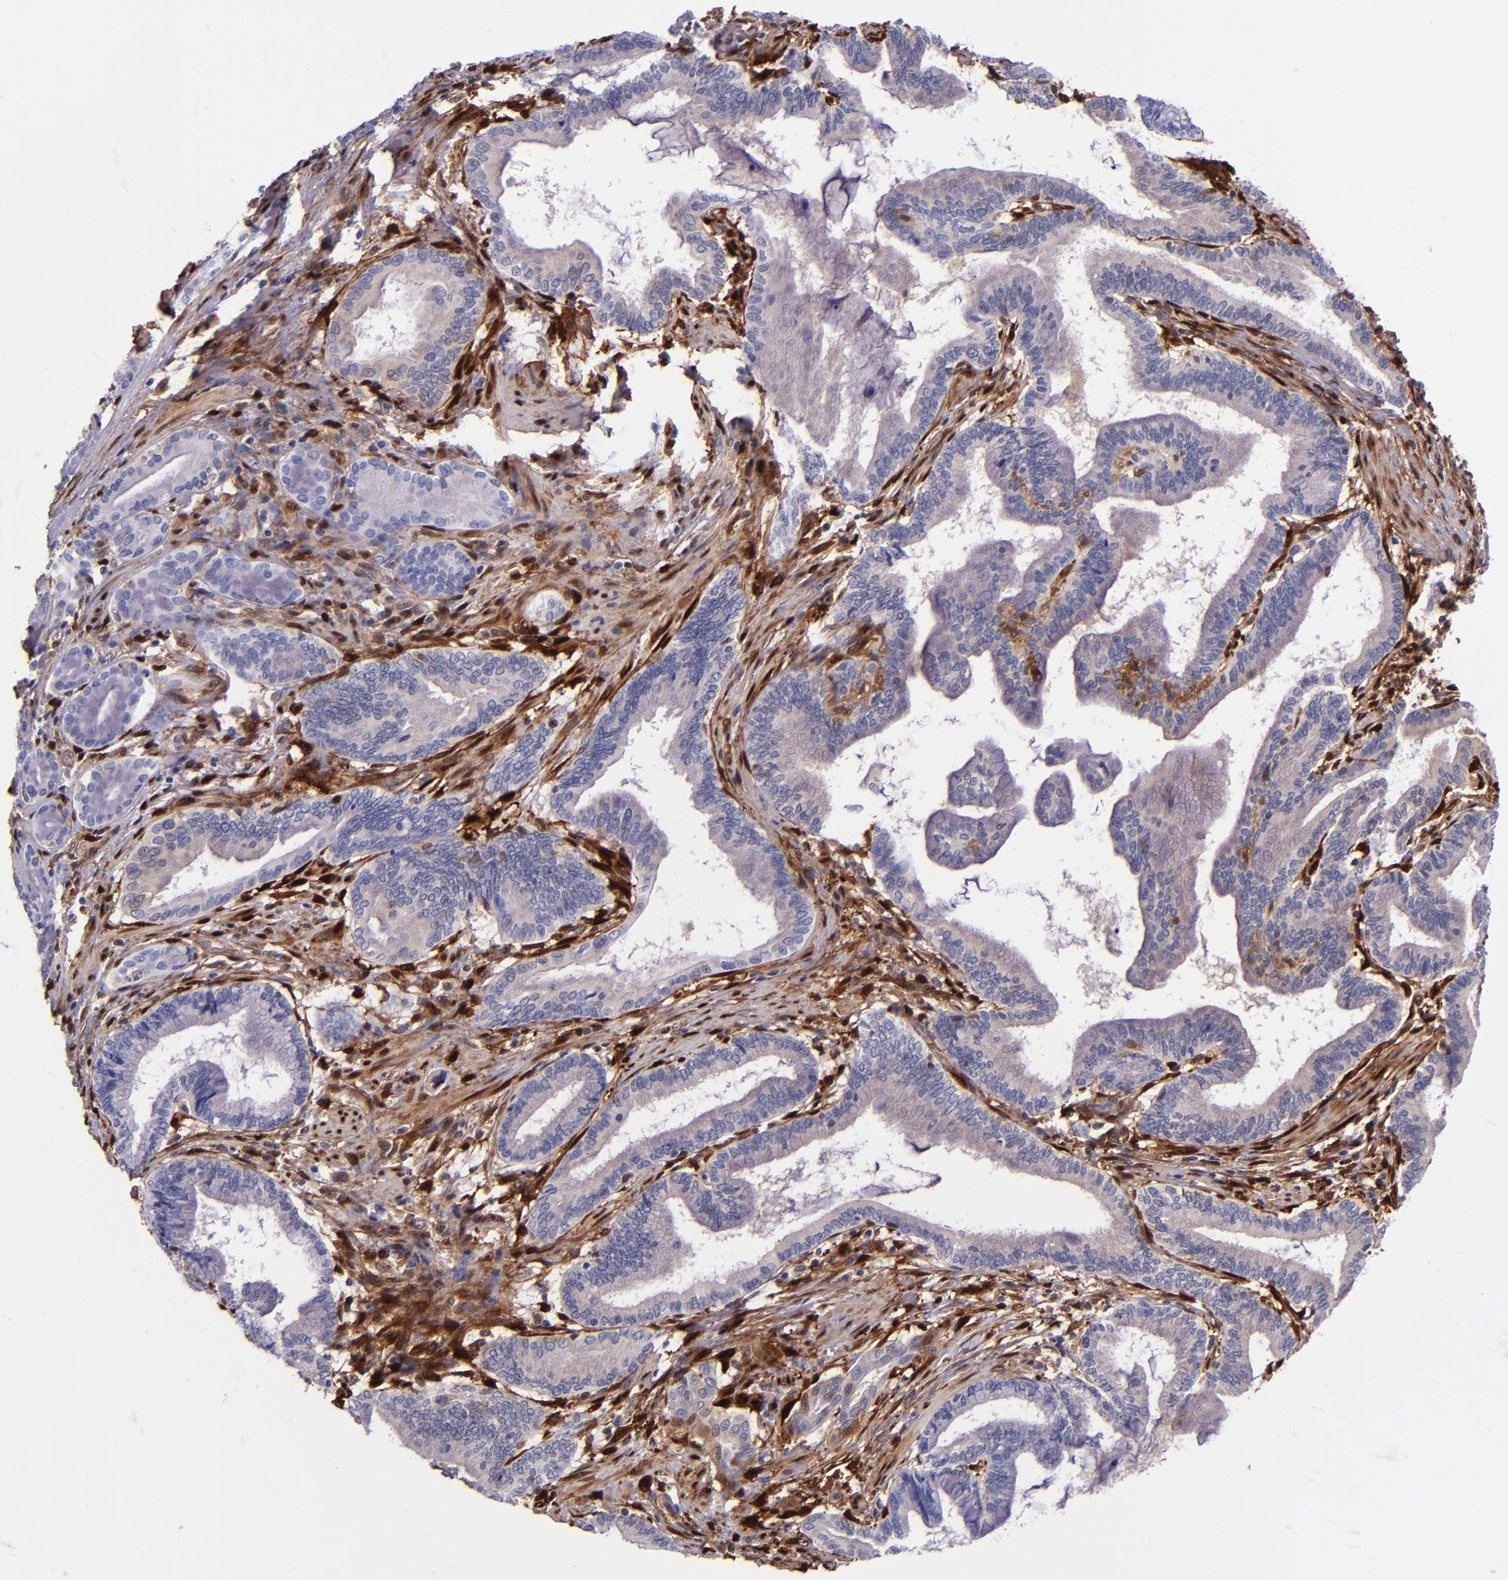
{"staining": {"intensity": "negative", "quantity": "none", "location": "none"}, "tissue": "pancreatic cancer", "cell_type": "Tumor cells", "image_type": "cancer", "snomed": [{"axis": "morphology", "description": "Adenocarcinoma, NOS"}, {"axis": "topography", "description": "Pancreas"}], "caption": "The IHC micrograph has no significant expression in tumor cells of pancreatic adenocarcinoma tissue.", "gene": "LGALS1", "patient": {"sex": "female", "age": 64}}